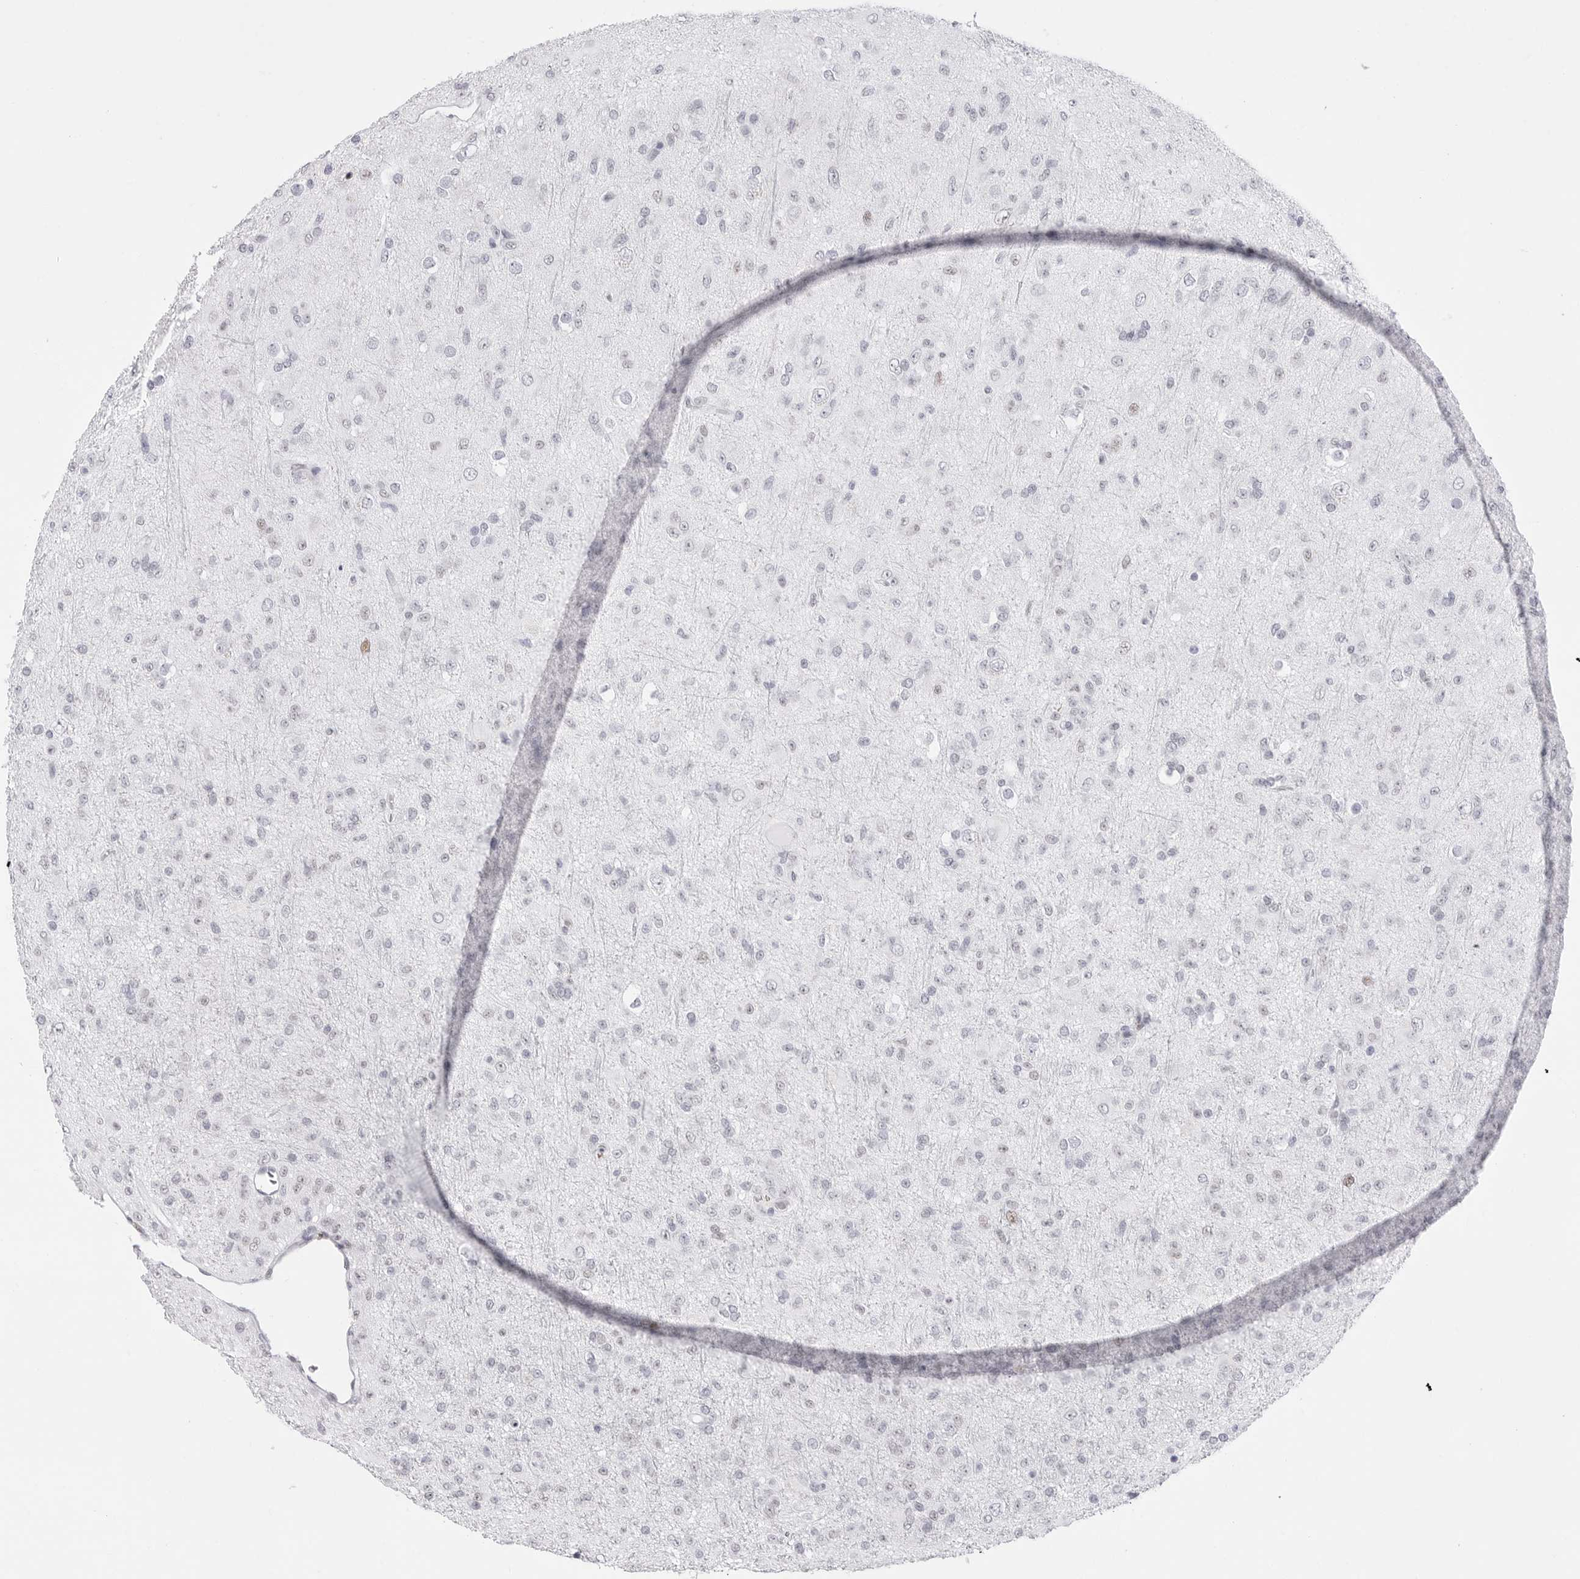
{"staining": {"intensity": "negative", "quantity": "none", "location": "none"}, "tissue": "glioma", "cell_type": "Tumor cells", "image_type": "cancer", "snomed": [{"axis": "morphology", "description": "Glioma, malignant, Low grade"}, {"axis": "topography", "description": "Brain"}], "caption": "Human low-grade glioma (malignant) stained for a protein using immunohistochemistry displays no expression in tumor cells.", "gene": "NASP", "patient": {"sex": "male", "age": 65}}